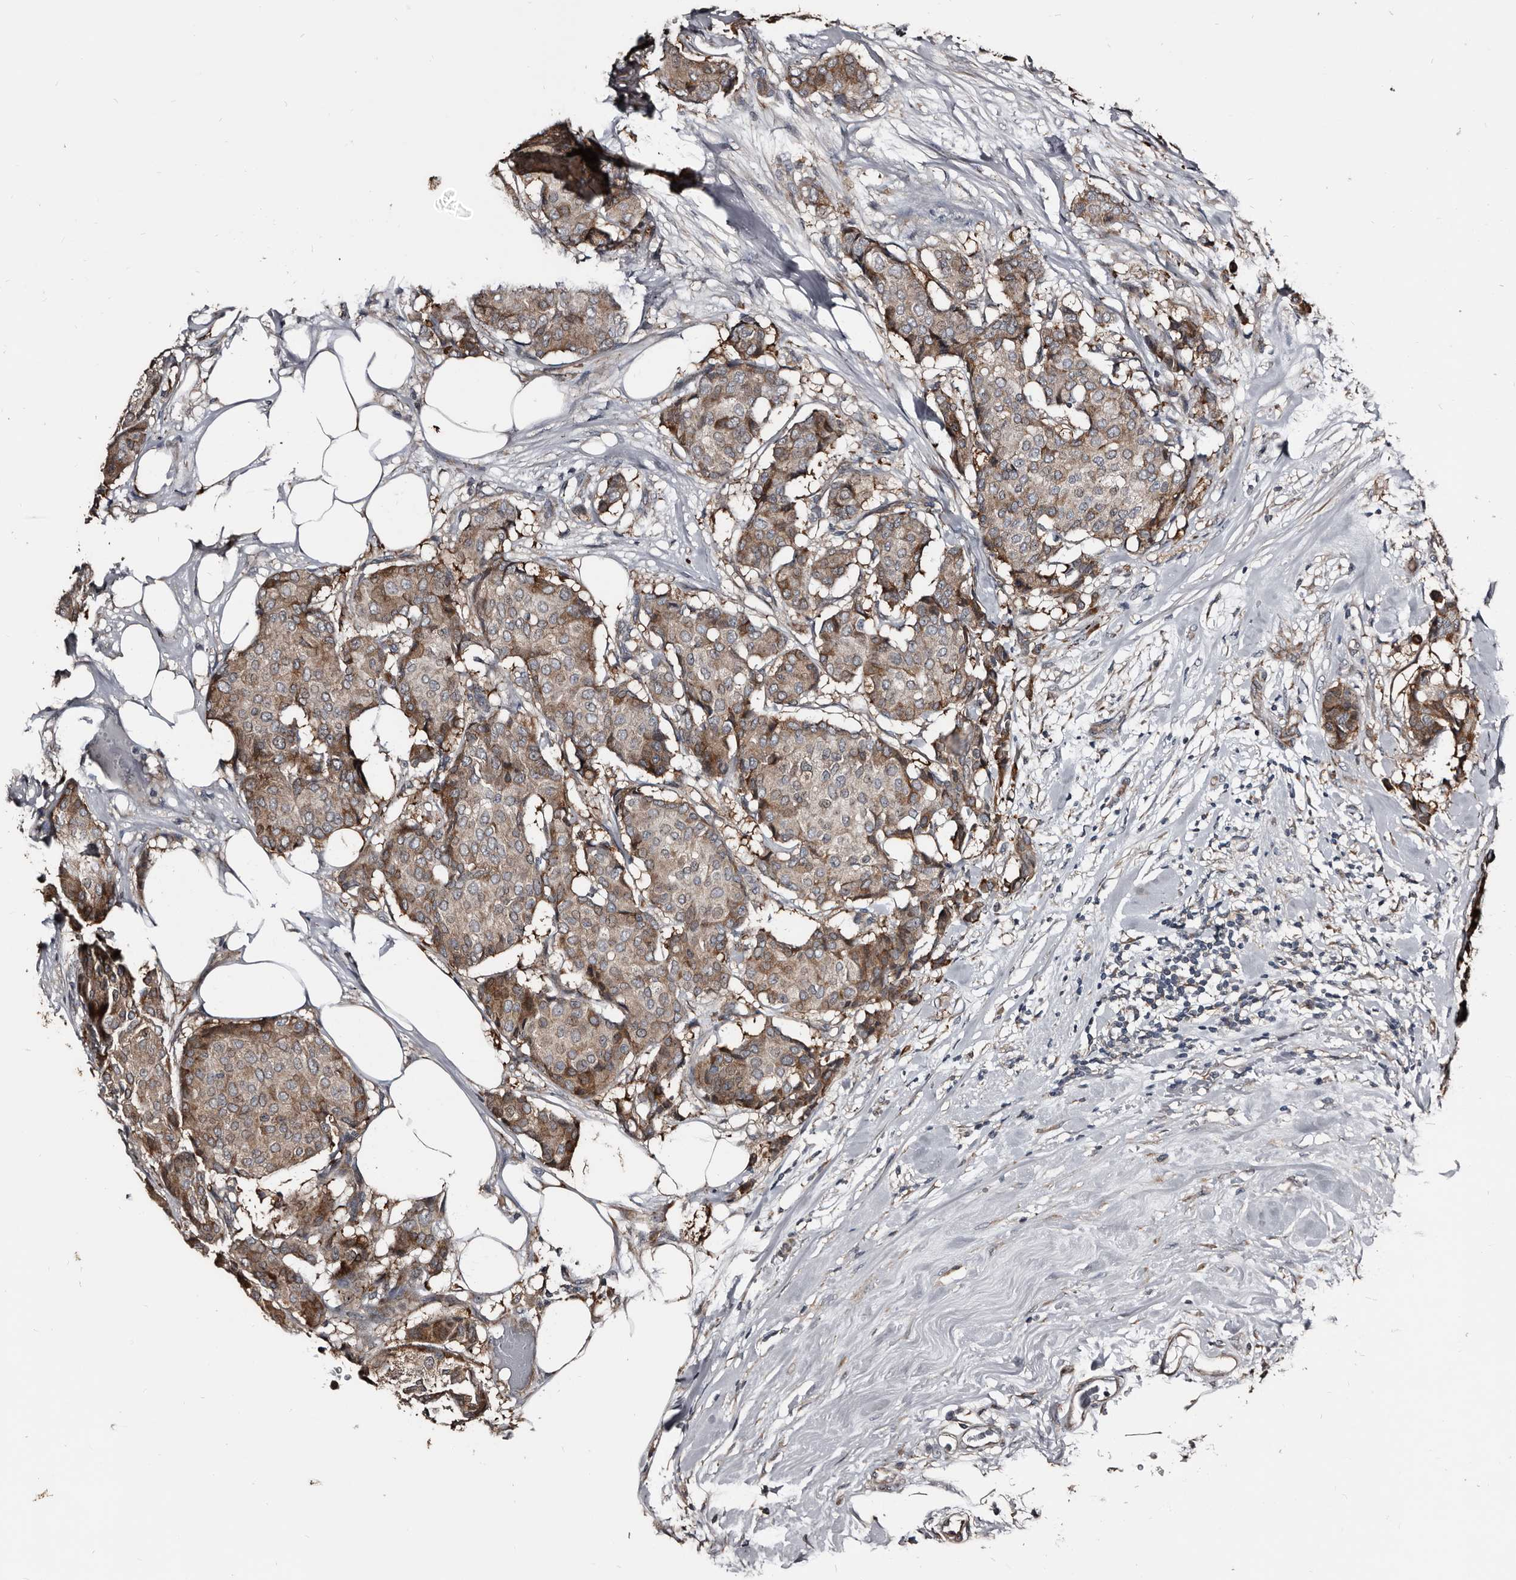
{"staining": {"intensity": "weak", "quantity": ">75%", "location": "cytoplasmic/membranous"}, "tissue": "breast cancer", "cell_type": "Tumor cells", "image_type": "cancer", "snomed": [{"axis": "morphology", "description": "Duct carcinoma"}, {"axis": "topography", "description": "Breast"}], "caption": "Weak cytoplasmic/membranous expression is seen in about >75% of tumor cells in breast cancer (intraductal carcinoma).", "gene": "DHPS", "patient": {"sex": "female", "age": 75}}